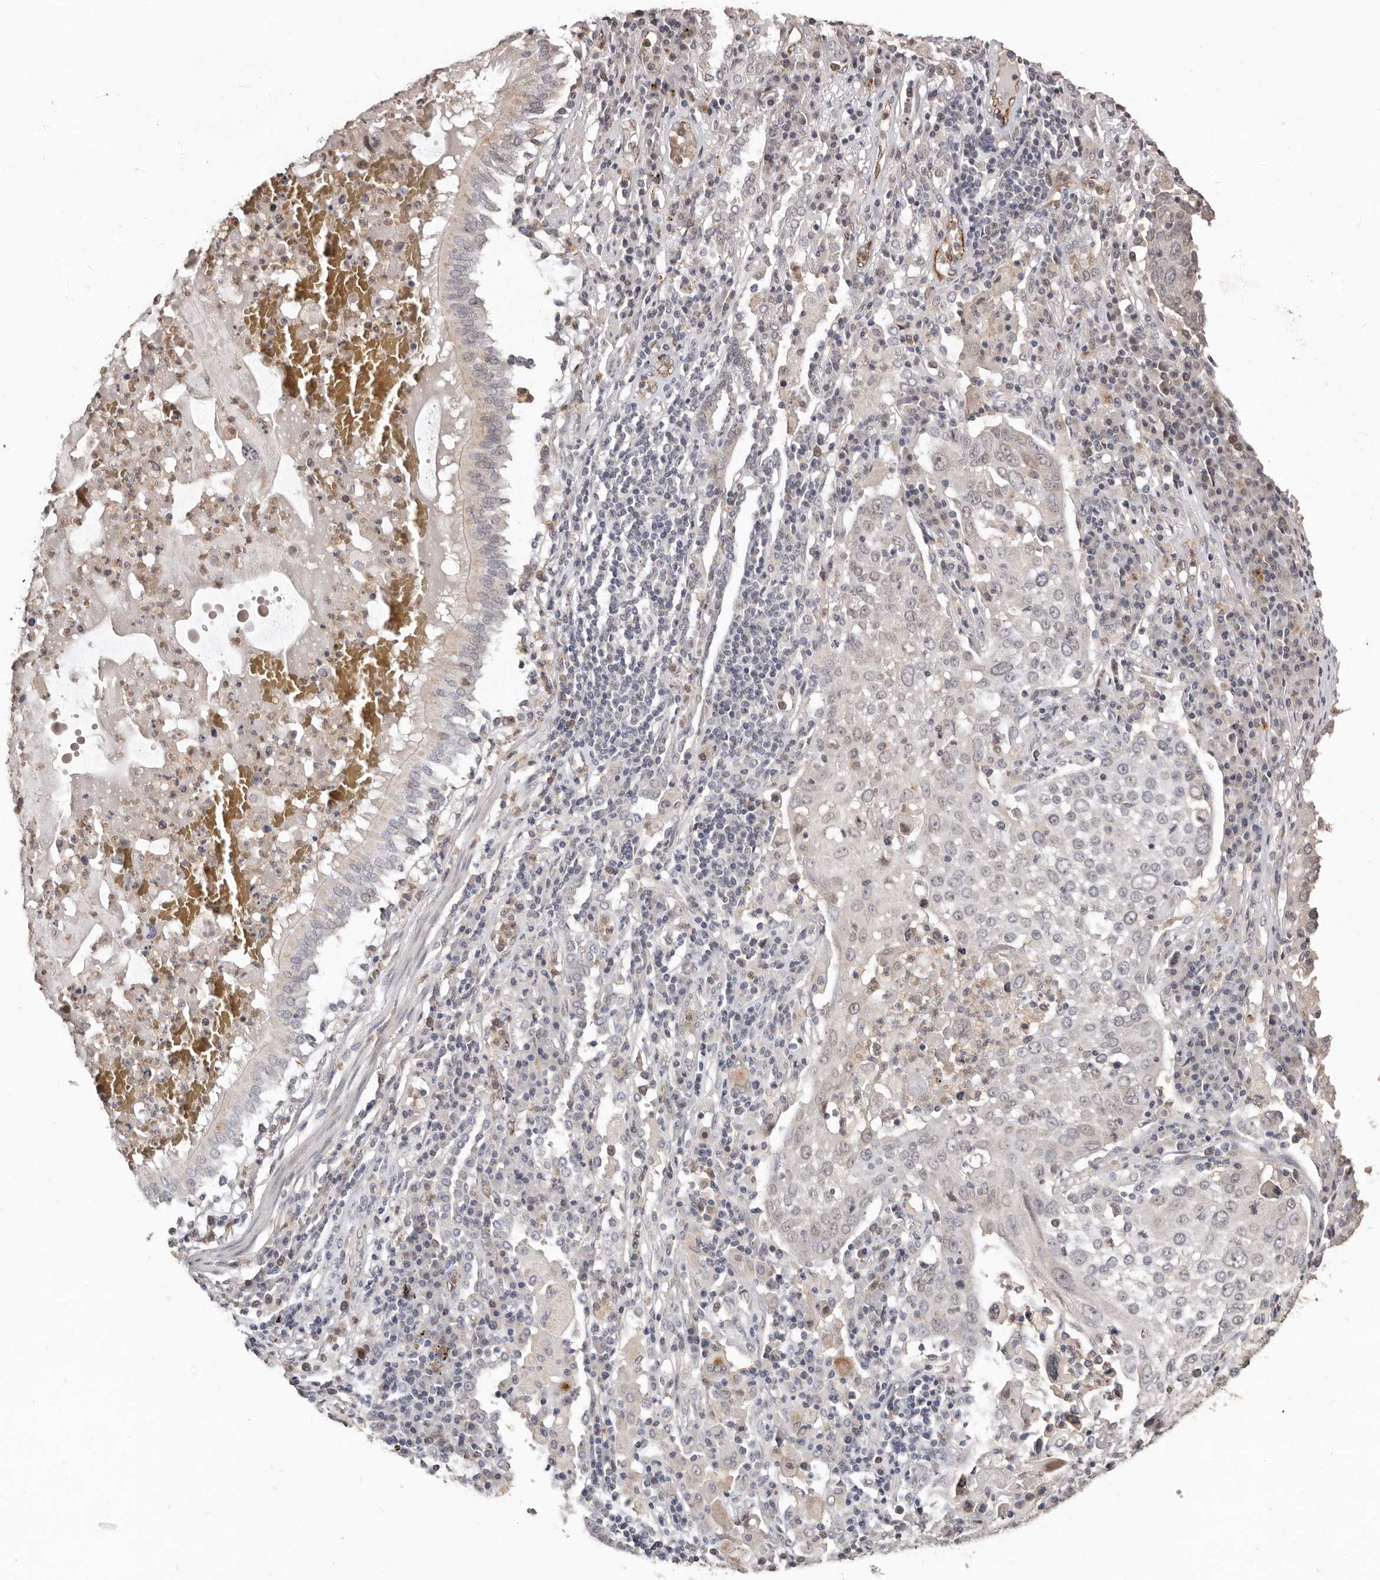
{"staining": {"intensity": "negative", "quantity": "none", "location": "none"}, "tissue": "lung cancer", "cell_type": "Tumor cells", "image_type": "cancer", "snomed": [{"axis": "morphology", "description": "Squamous cell carcinoma, NOS"}, {"axis": "topography", "description": "Lung"}], "caption": "Lung squamous cell carcinoma was stained to show a protein in brown. There is no significant expression in tumor cells.", "gene": "SULT1E1", "patient": {"sex": "male", "age": 65}}